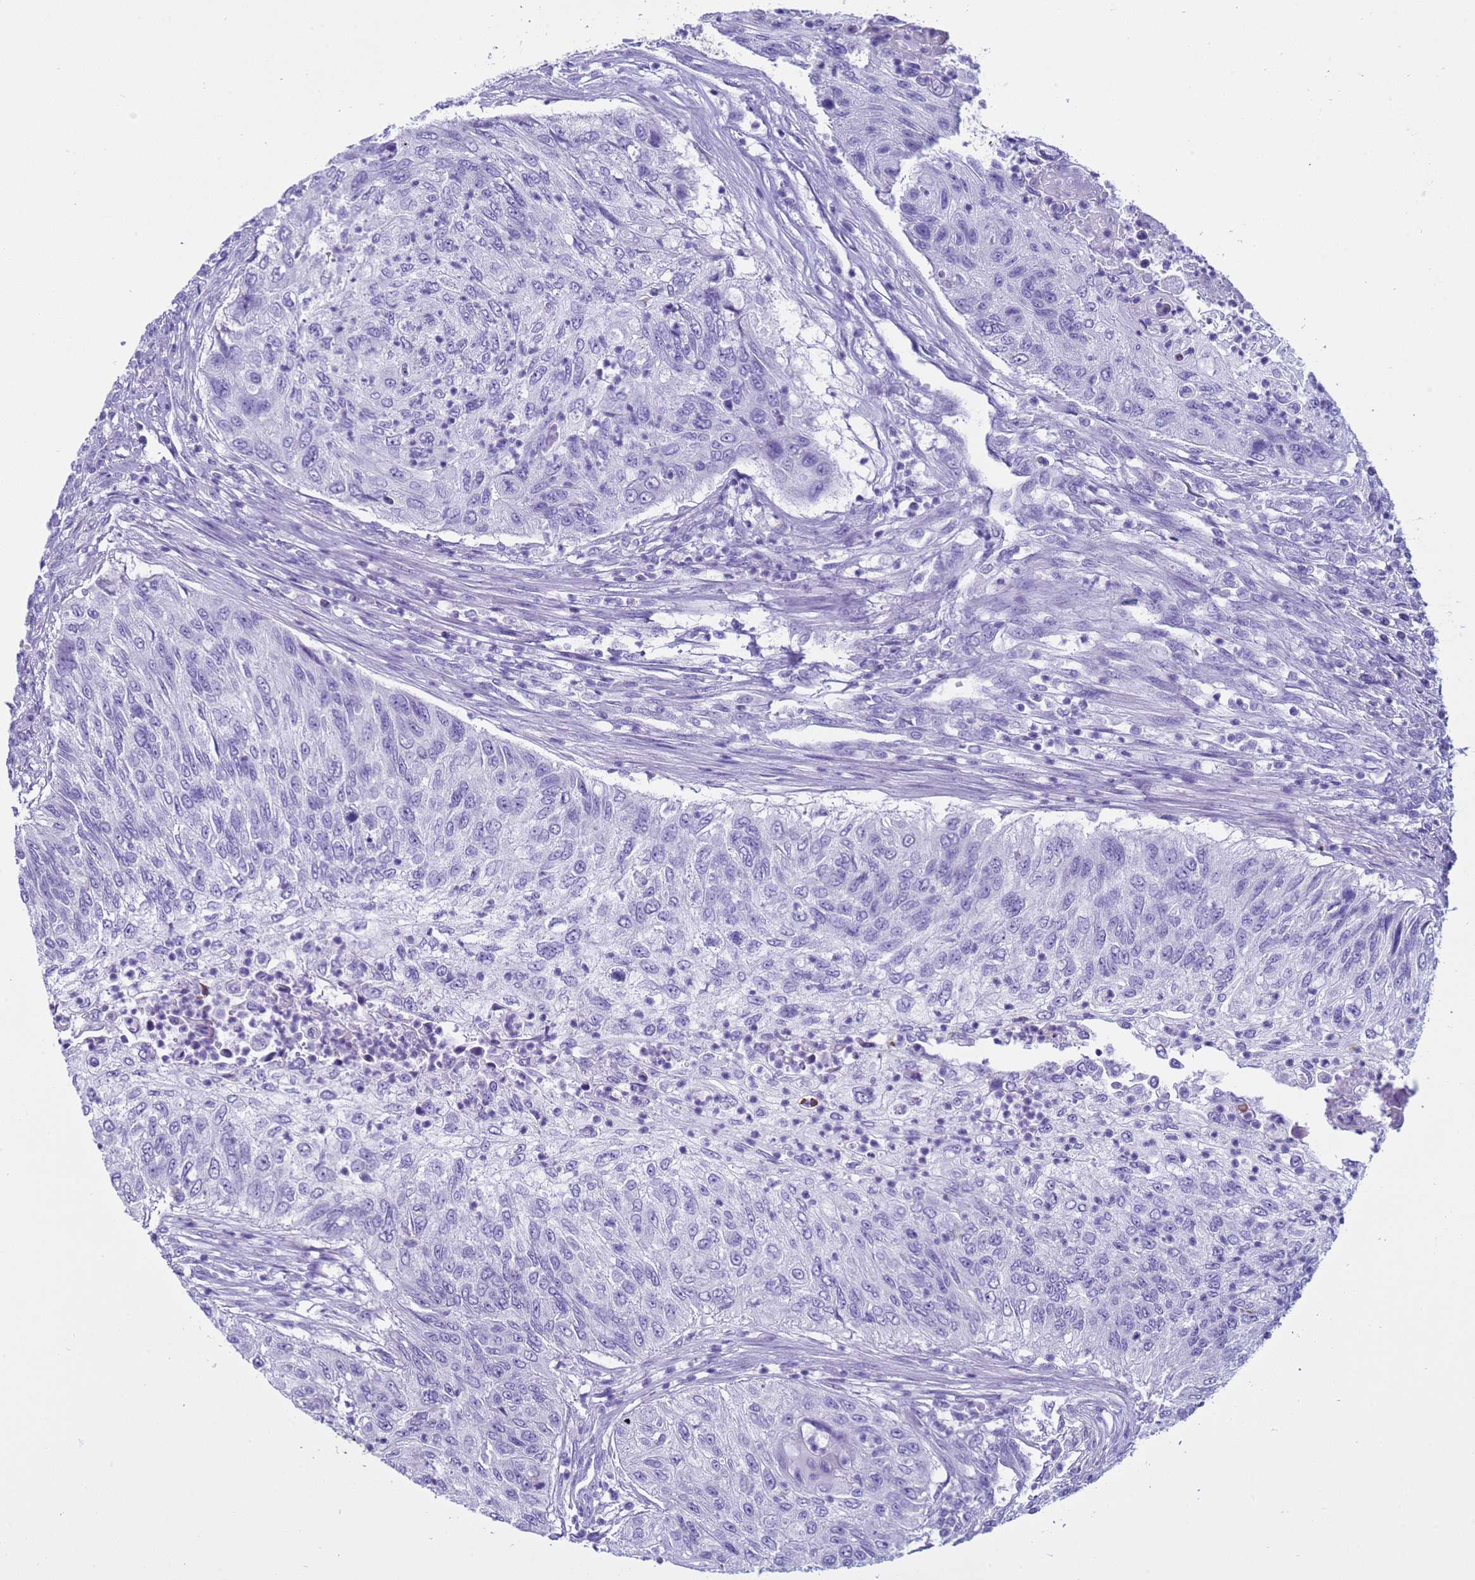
{"staining": {"intensity": "negative", "quantity": "none", "location": "none"}, "tissue": "urothelial cancer", "cell_type": "Tumor cells", "image_type": "cancer", "snomed": [{"axis": "morphology", "description": "Urothelial carcinoma, High grade"}, {"axis": "topography", "description": "Urinary bladder"}], "caption": "This is an immunohistochemistry image of urothelial cancer. There is no staining in tumor cells.", "gene": "CST4", "patient": {"sex": "female", "age": 60}}